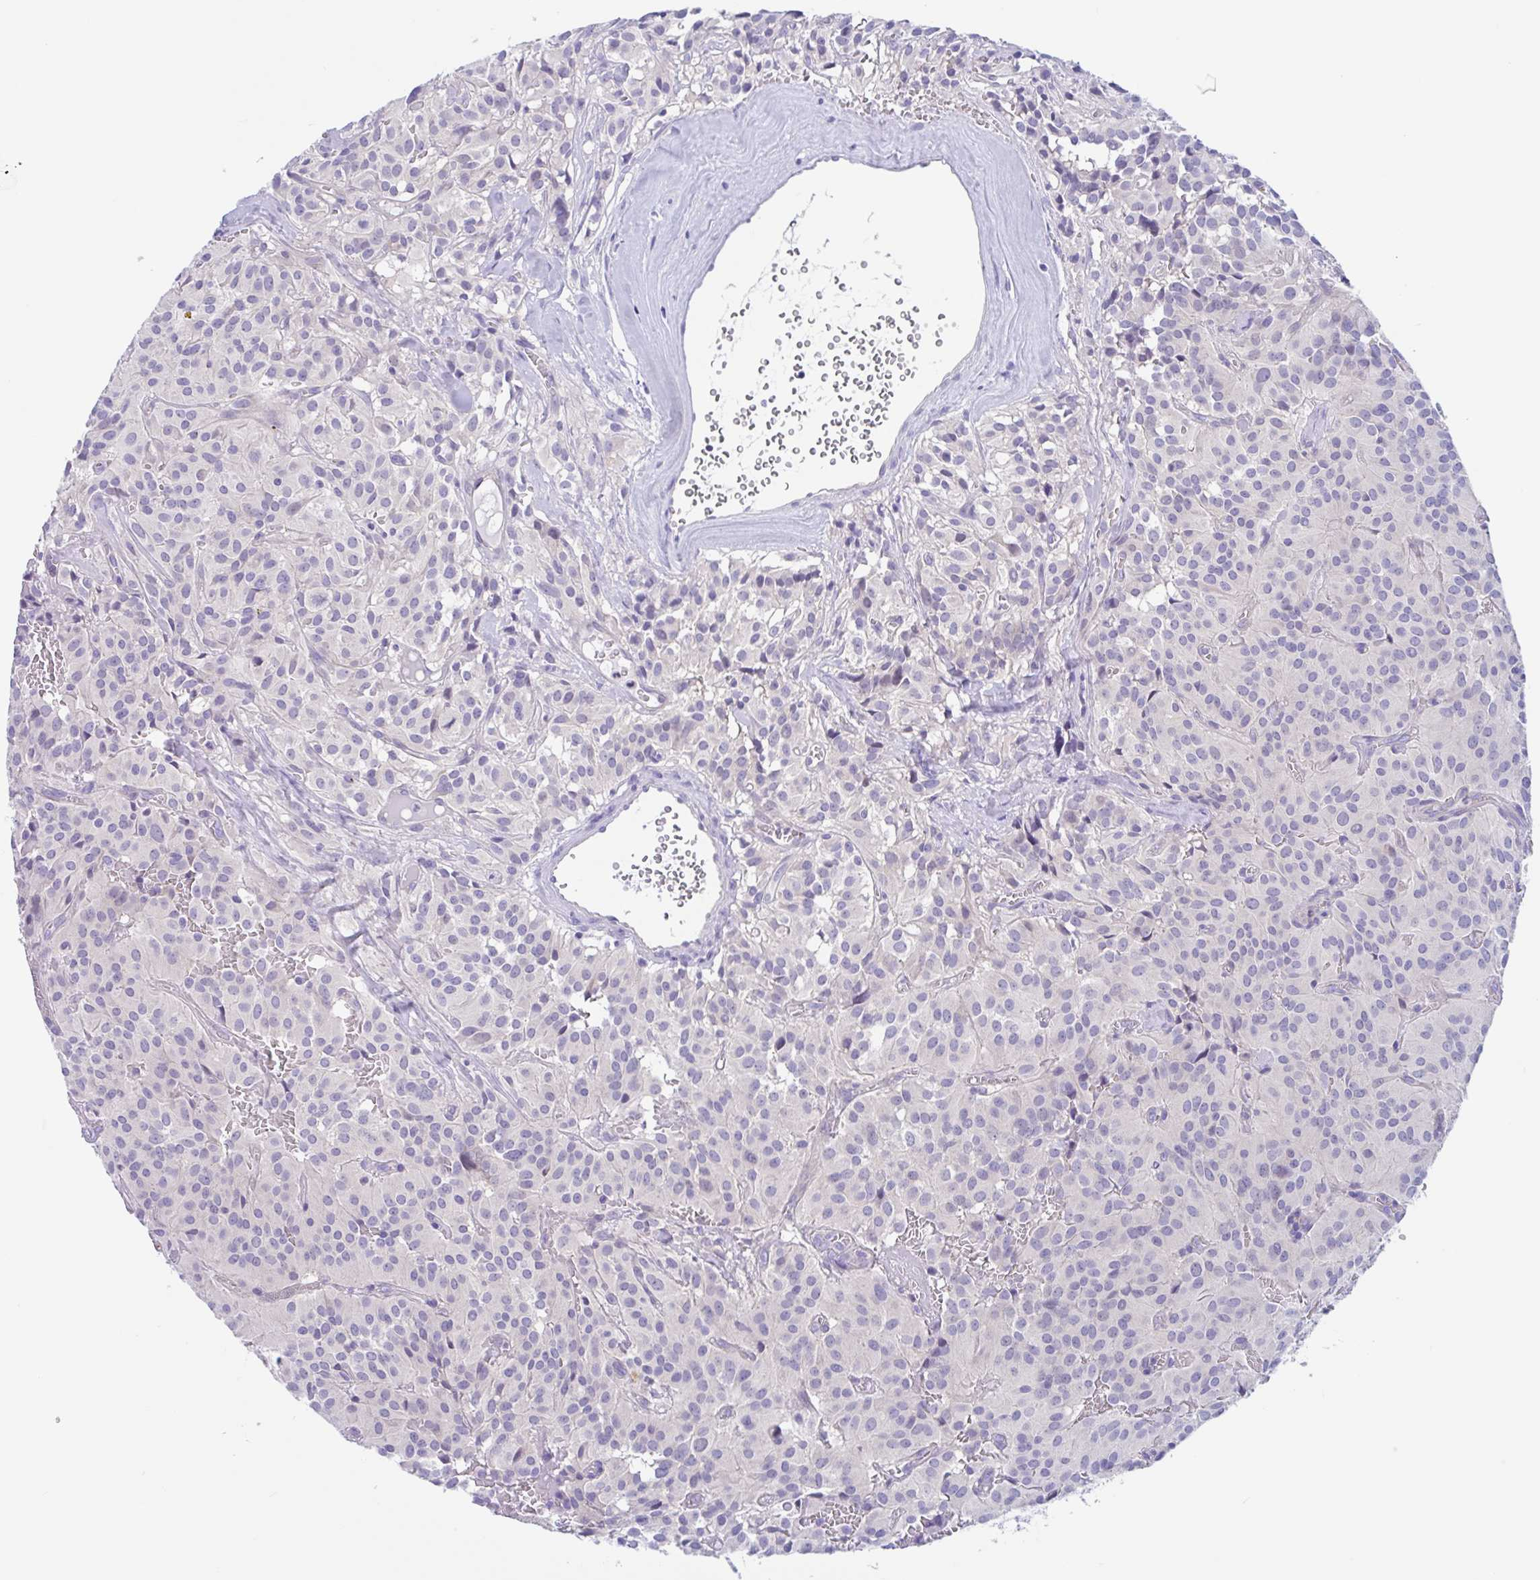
{"staining": {"intensity": "negative", "quantity": "none", "location": "none"}, "tissue": "glioma", "cell_type": "Tumor cells", "image_type": "cancer", "snomed": [{"axis": "morphology", "description": "Glioma, malignant, Low grade"}, {"axis": "topography", "description": "Brain"}], "caption": "DAB (3,3'-diaminobenzidine) immunohistochemical staining of glioma demonstrates no significant staining in tumor cells.", "gene": "OR6N2", "patient": {"sex": "male", "age": 42}}